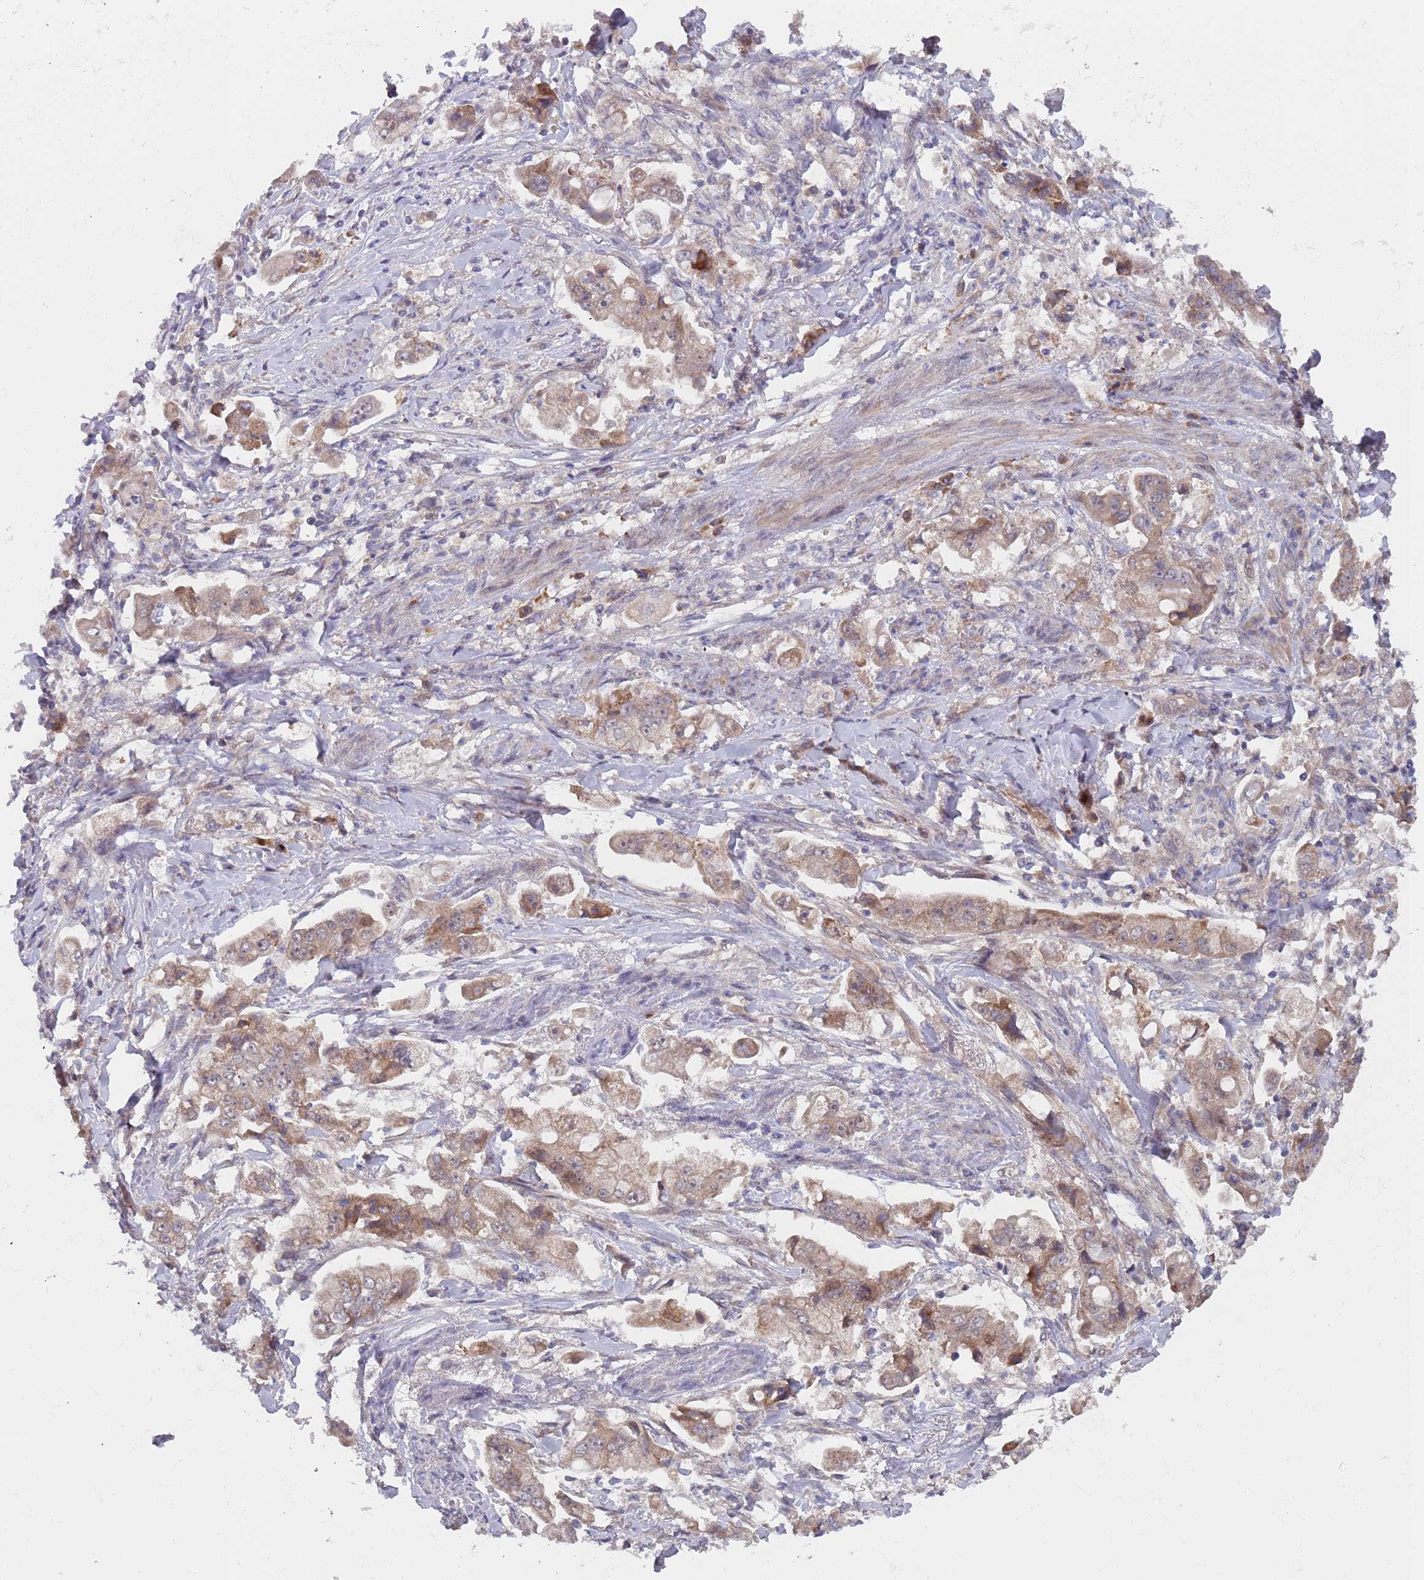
{"staining": {"intensity": "weak", "quantity": ">75%", "location": "cytoplasmic/membranous"}, "tissue": "stomach cancer", "cell_type": "Tumor cells", "image_type": "cancer", "snomed": [{"axis": "morphology", "description": "Adenocarcinoma, NOS"}, {"axis": "topography", "description": "Stomach"}], "caption": "Immunohistochemical staining of human stomach cancer (adenocarcinoma) exhibits weak cytoplasmic/membranous protein expression in about >75% of tumor cells.", "gene": "ZNF140", "patient": {"sex": "male", "age": 62}}